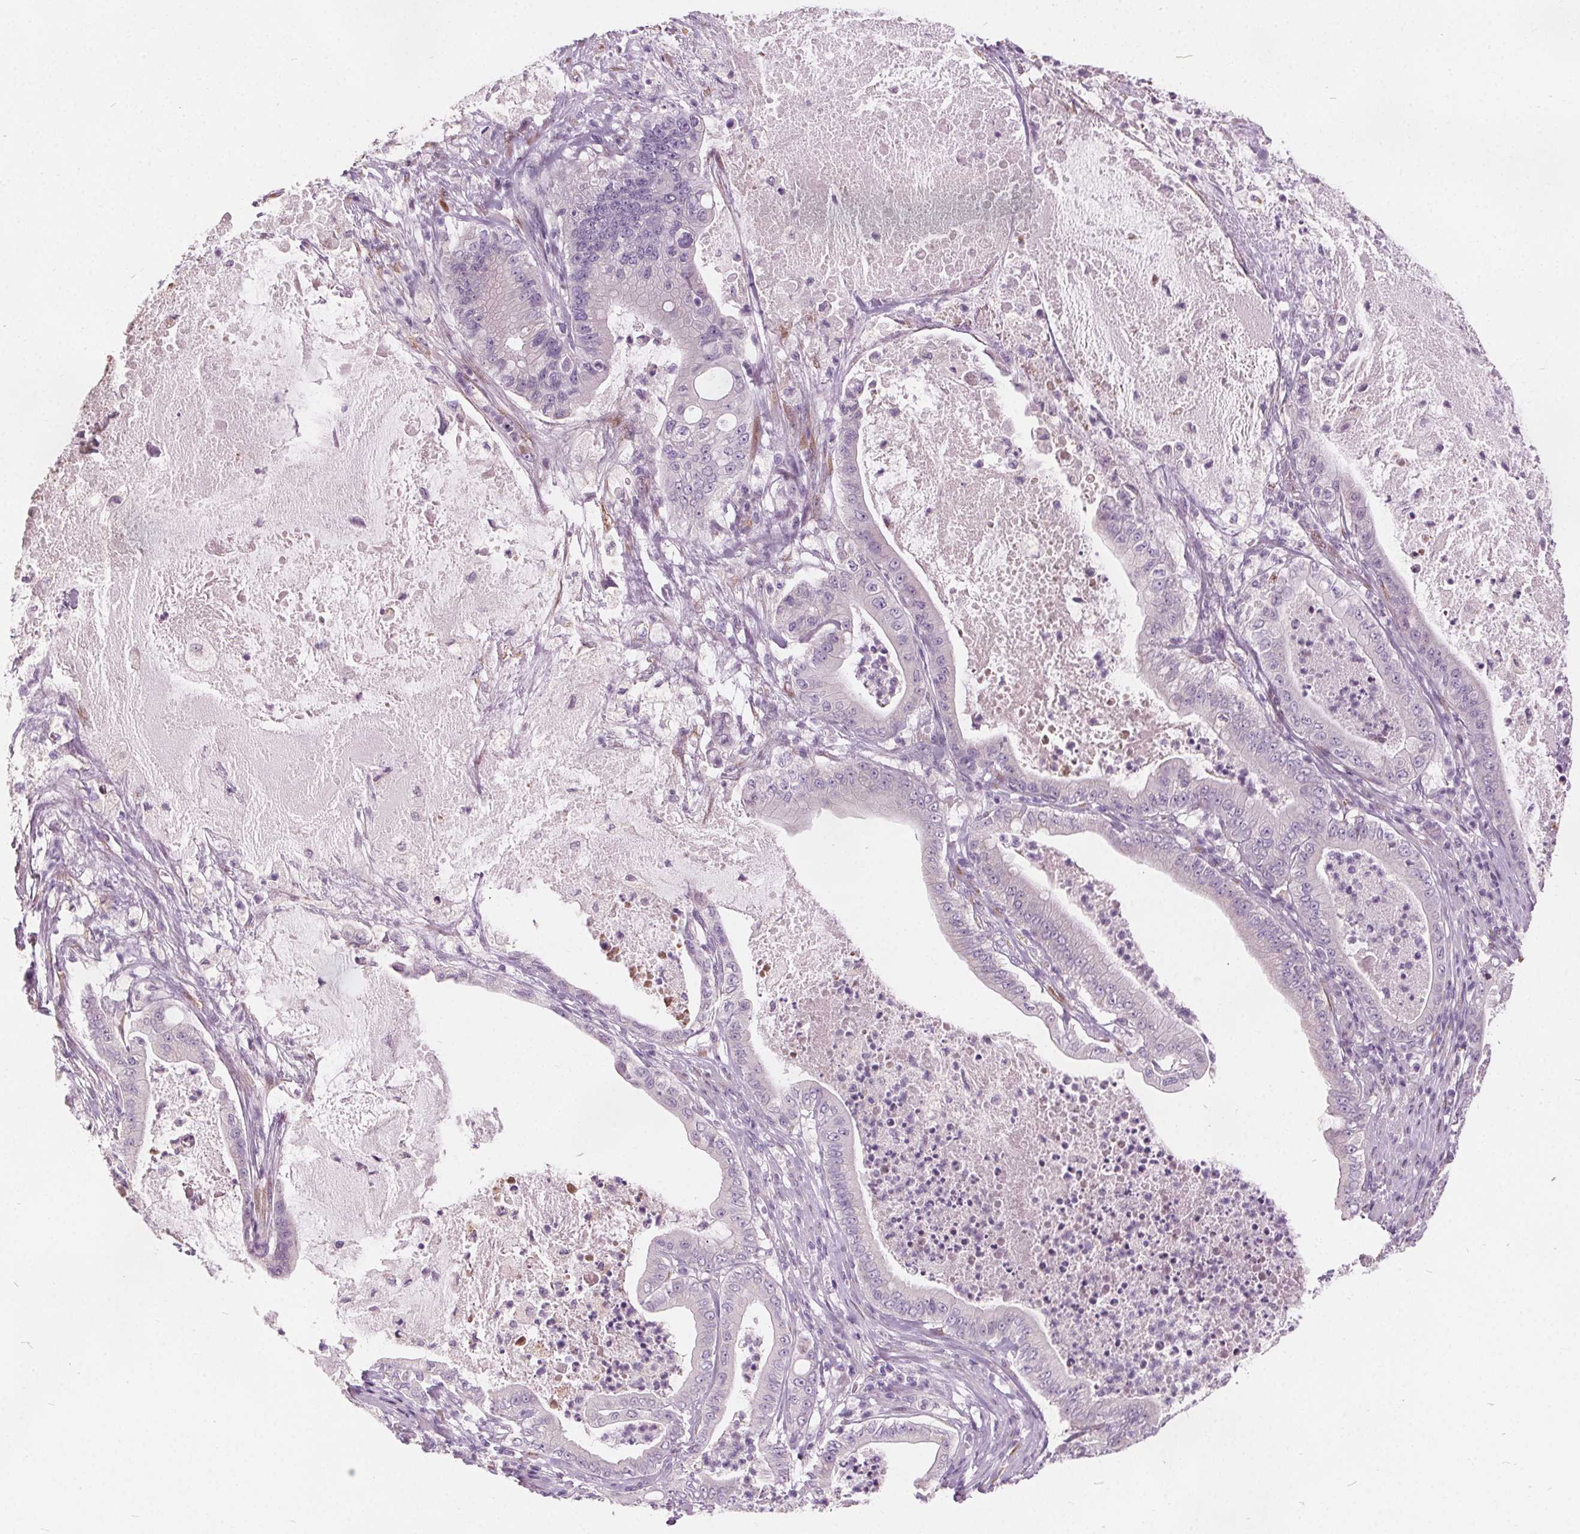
{"staining": {"intensity": "negative", "quantity": "none", "location": "none"}, "tissue": "pancreatic cancer", "cell_type": "Tumor cells", "image_type": "cancer", "snomed": [{"axis": "morphology", "description": "Adenocarcinoma, NOS"}, {"axis": "topography", "description": "Pancreas"}], "caption": "Micrograph shows no protein expression in tumor cells of pancreatic cancer (adenocarcinoma) tissue.", "gene": "ACOX2", "patient": {"sex": "male", "age": 71}}